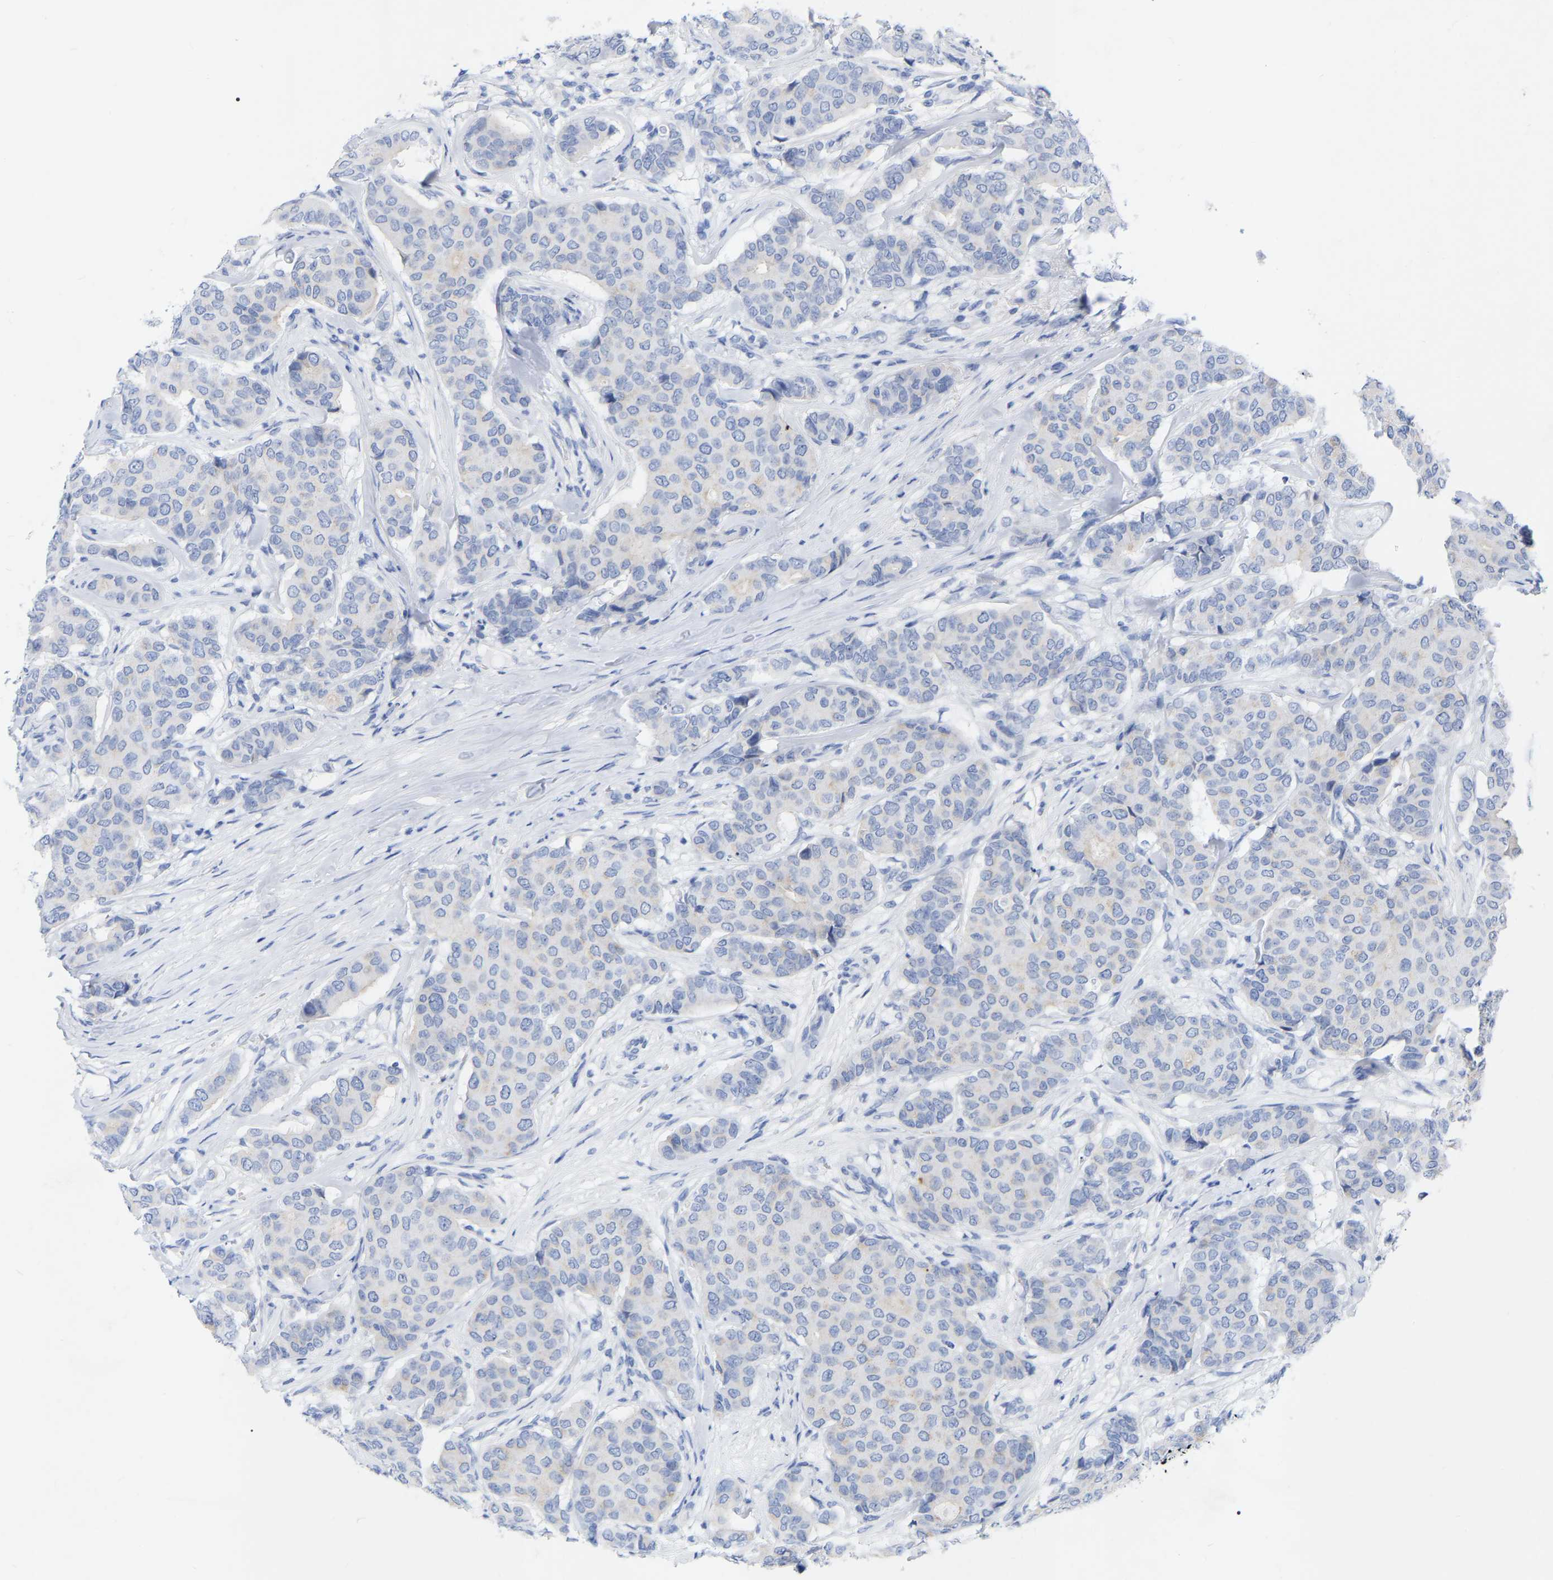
{"staining": {"intensity": "negative", "quantity": "none", "location": "none"}, "tissue": "breast cancer", "cell_type": "Tumor cells", "image_type": "cancer", "snomed": [{"axis": "morphology", "description": "Duct carcinoma"}, {"axis": "topography", "description": "Breast"}], "caption": "This is an immunohistochemistry micrograph of breast intraductal carcinoma. There is no expression in tumor cells.", "gene": "ZNF629", "patient": {"sex": "female", "age": 75}}